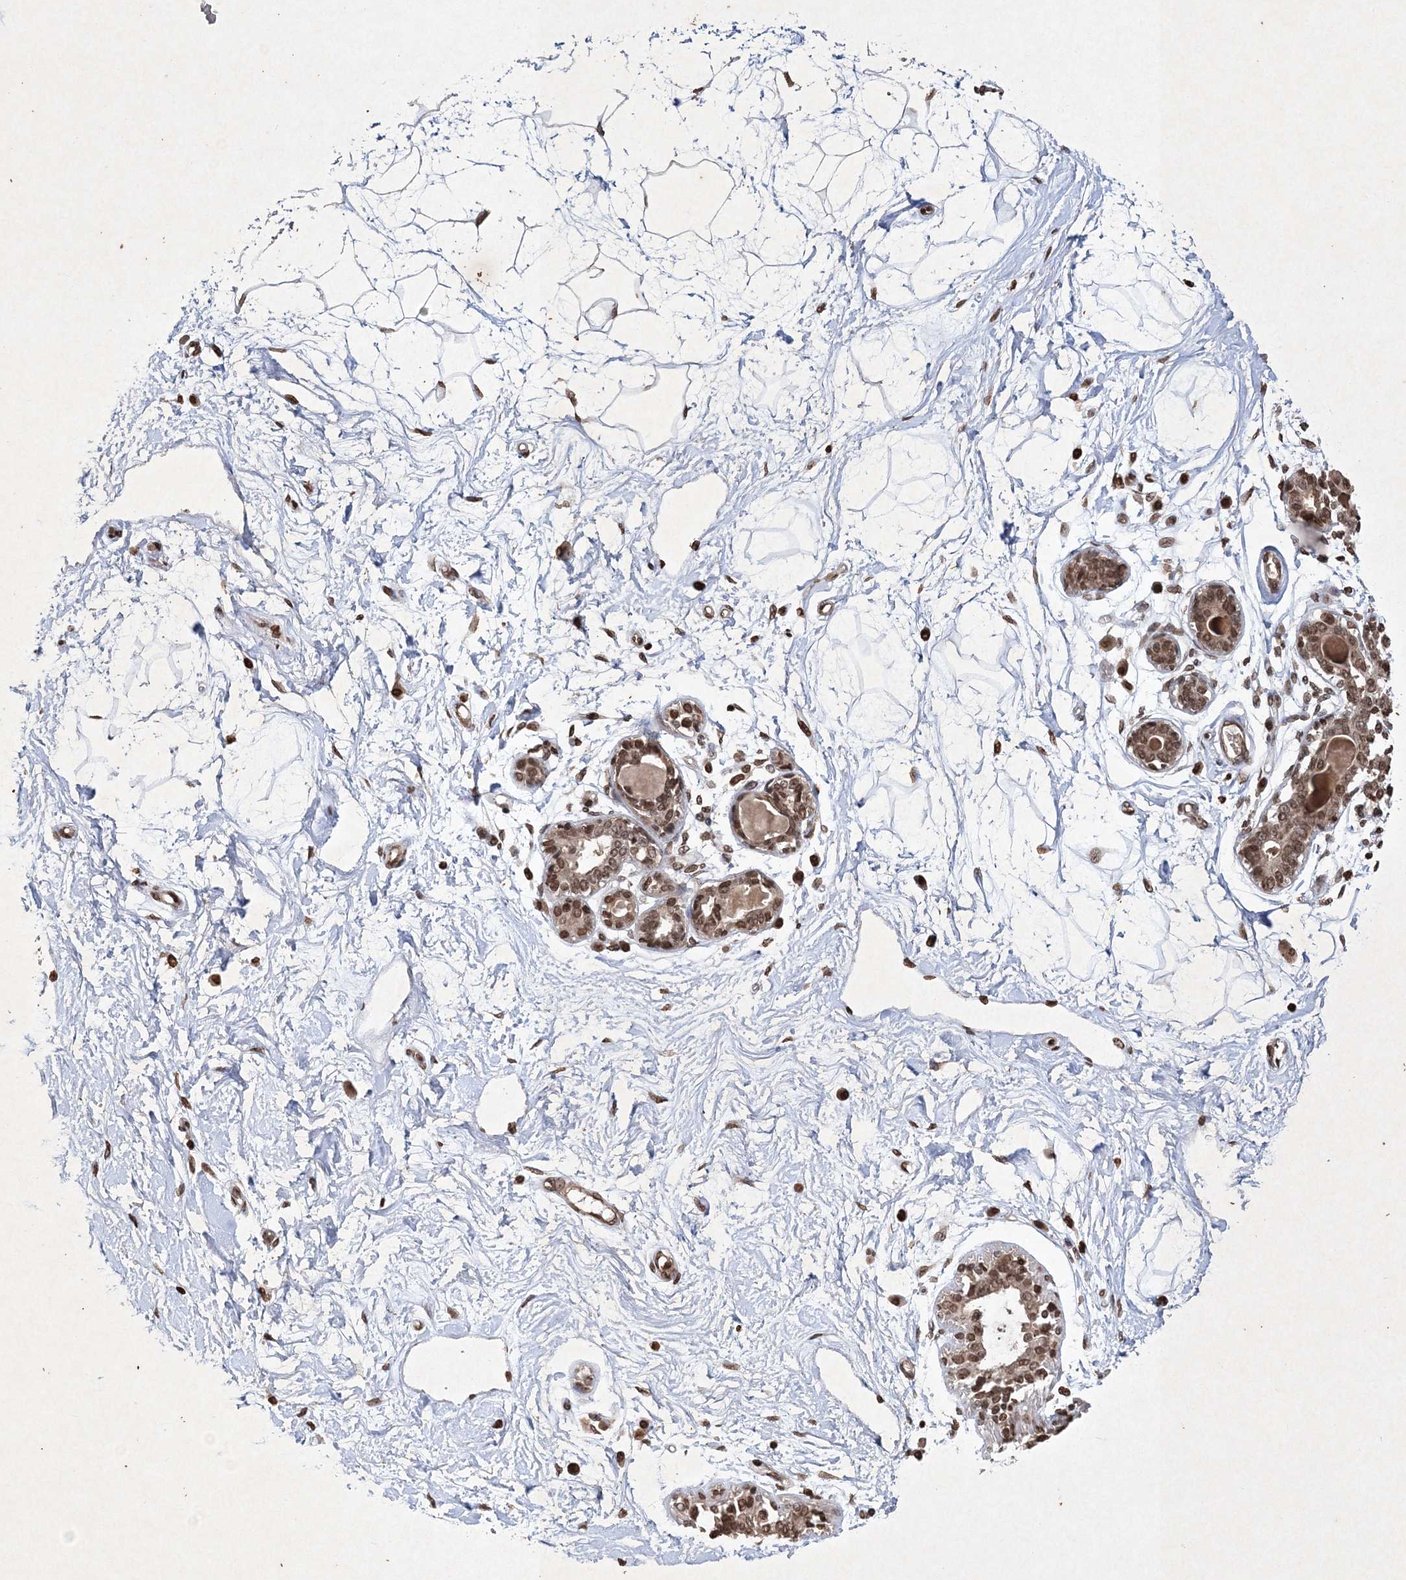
{"staining": {"intensity": "moderate", "quantity": "25%-75%", "location": "nuclear"}, "tissue": "breast", "cell_type": "Adipocytes", "image_type": "normal", "snomed": [{"axis": "morphology", "description": "Normal tissue, NOS"}, {"axis": "topography", "description": "Breast"}], "caption": "This is a histology image of immunohistochemistry staining of normal breast, which shows moderate expression in the nuclear of adipocytes.", "gene": "NEDD9", "patient": {"sex": "female", "age": 45}}